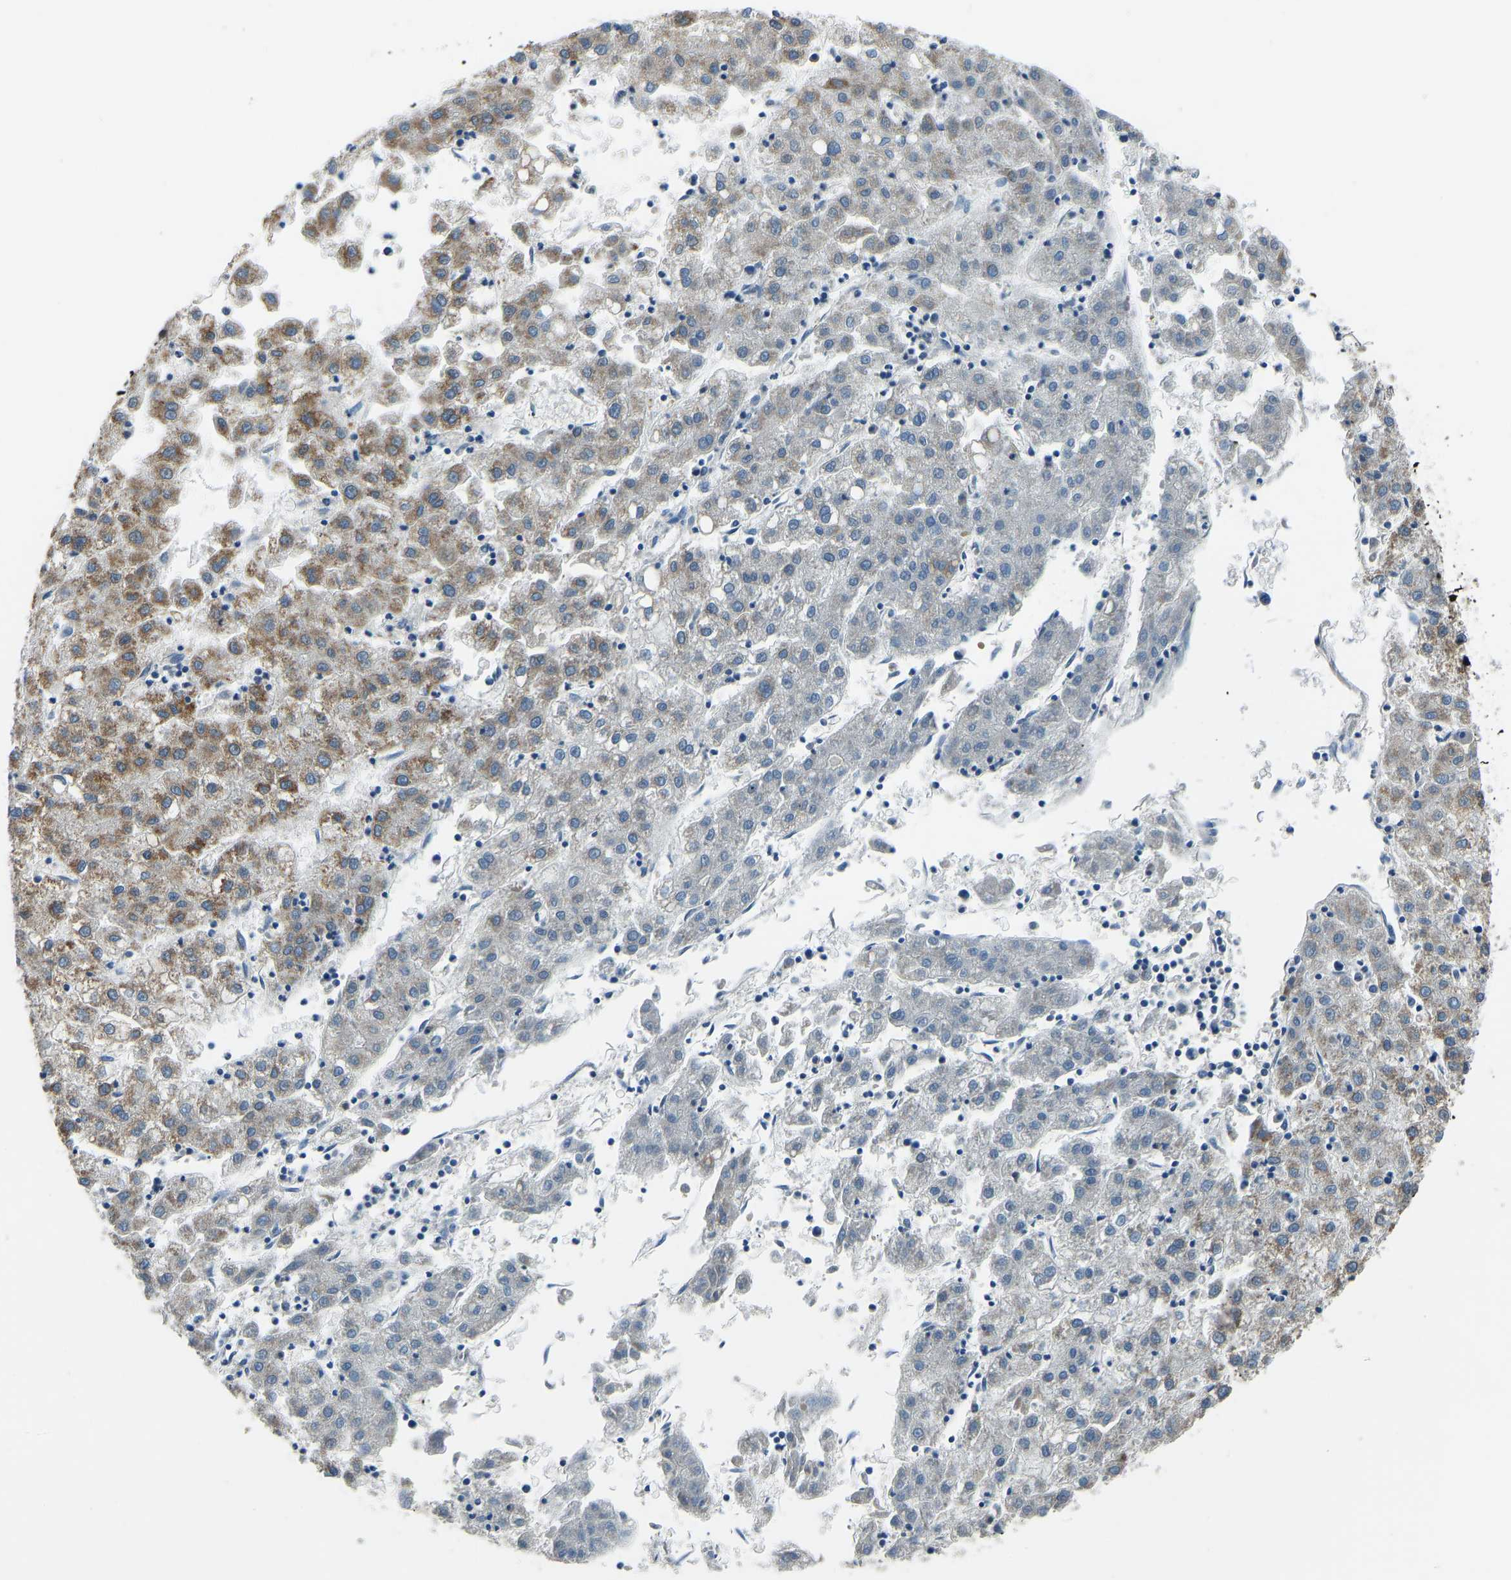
{"staining": {"intensity": "moderate", "quantity": "25%-75%", "location": "cytoplasmic/membranous"}, "tissue": "liver cancer", "cell_type": "Tumor cells", "image_type": "cancer", "snomed": [{"axis": "morphology", "description": "Carcinoma, Hepatocellular, NOS"}, {"axis": "topography", "description": "Liver"}], "caption": "Hepatocellular carcinoma (liver) stained with a brown dye reveals moderate cytoplasmic/membranous positive positivity in approximately 25%-75% of tumor cells.", "gene": "FOS", "patient": {"sex": "male", "age": 72}}